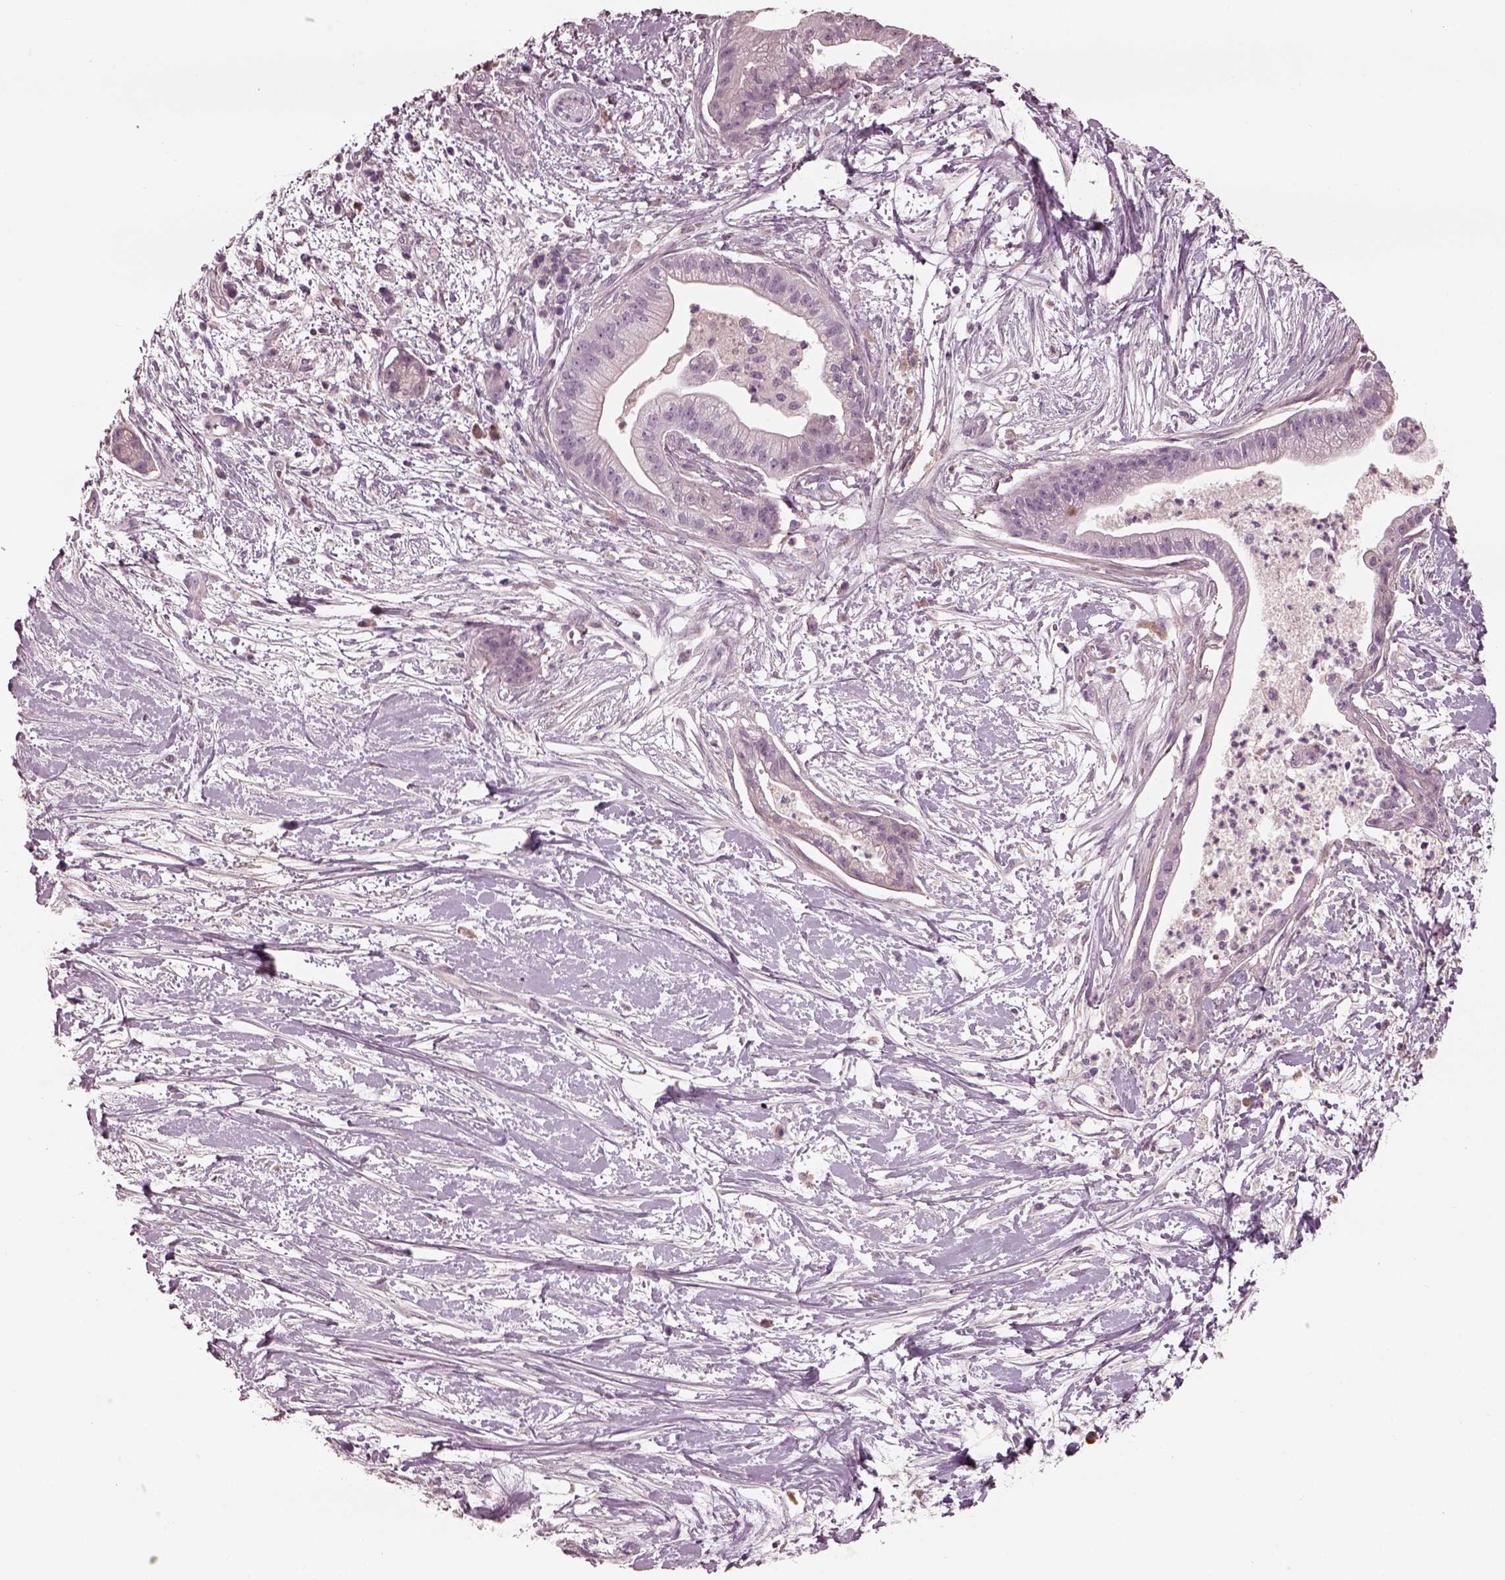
{"staining": {"intensity": "negative", "quantity": "none", "location": "none"}, "tissue": "pancreatic cancer", "cell_type": "Tumor cells", "image_type": "cancer", "snomed": [{"axis": "morphology", "description": "Normal tissue, NOS"}, {"axis": "morphology", "description": "Adenocarcinoma, NOS"}, {"axis": "topography", "description": "Lymph node"}, {"axis": "topography", "description": "Pancreas"}], "caption": "An immunohistochemistry image of pancreatic cancer (adenocarcinoma) is shown. There is no staining in tumor cells of pancreatic cancer (adenocarcinoma).", "gene": "OPTC", "patient": {"sex": "female", "age": 58}}